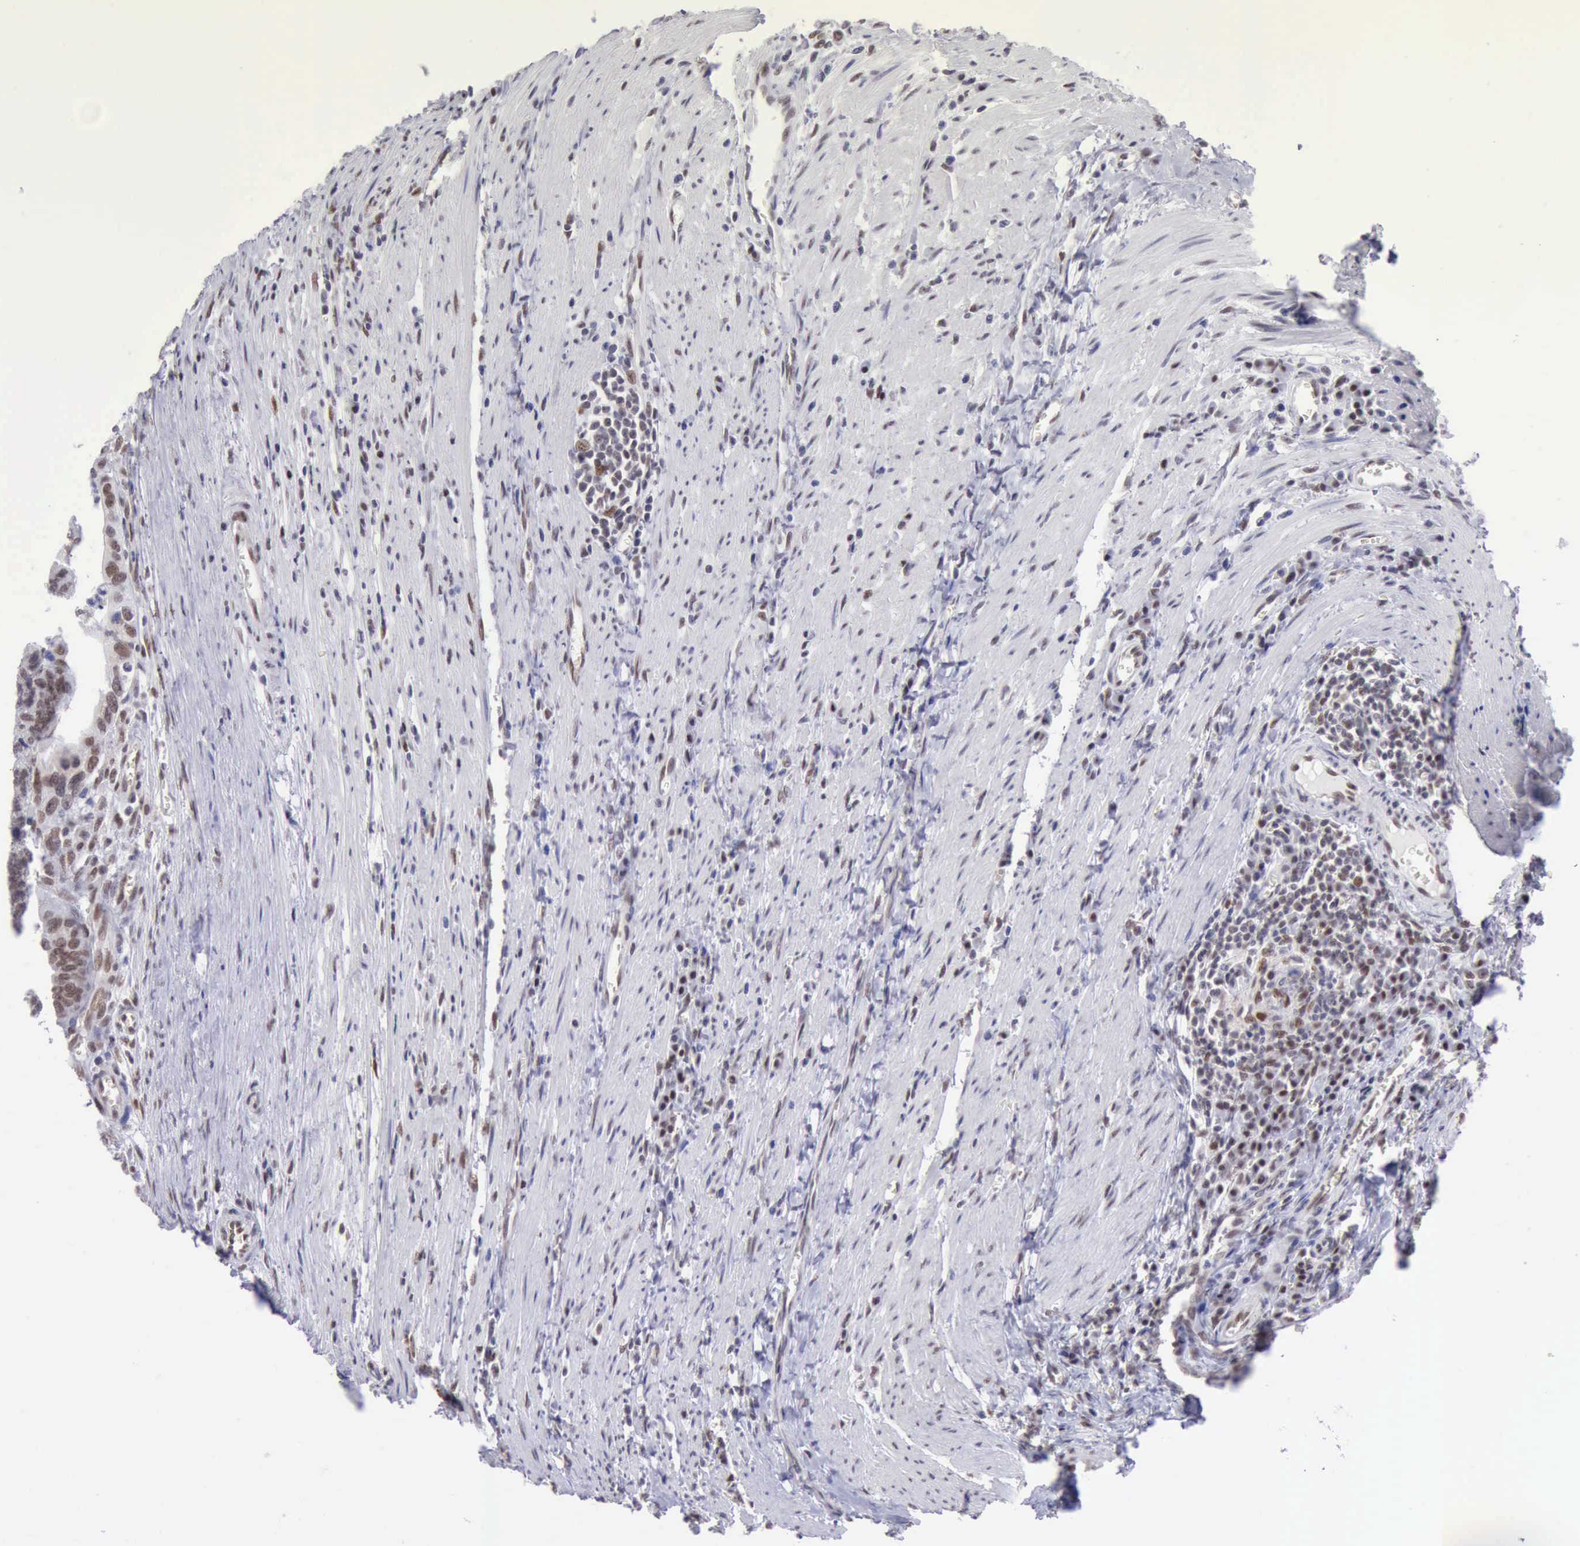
{"staining": {"intensity": "weak", "quantity": ">75%", "location": "nuclear"}, "tissue": "colorectal cancer", "cell_type": "Tumor cells", "image_type": "cancer", "snomed": [{"axis": "morphology", "description": "Adenocarcinoma, NOS"}, {"axis": "topography", "description": "Colon"}], "caption": "High-magnification brightfield microscopy of colorectal adenocarcinoma stained with DAB (3,3'-diaminobenzidine) (brown) and counterstained with hematoxylin (blue). tumor cells exhibit weak nuclear staining is seen in approximately>75% of cells.", "gene": "ERCC4", "patient": {"sex": "male", "age": 72}}